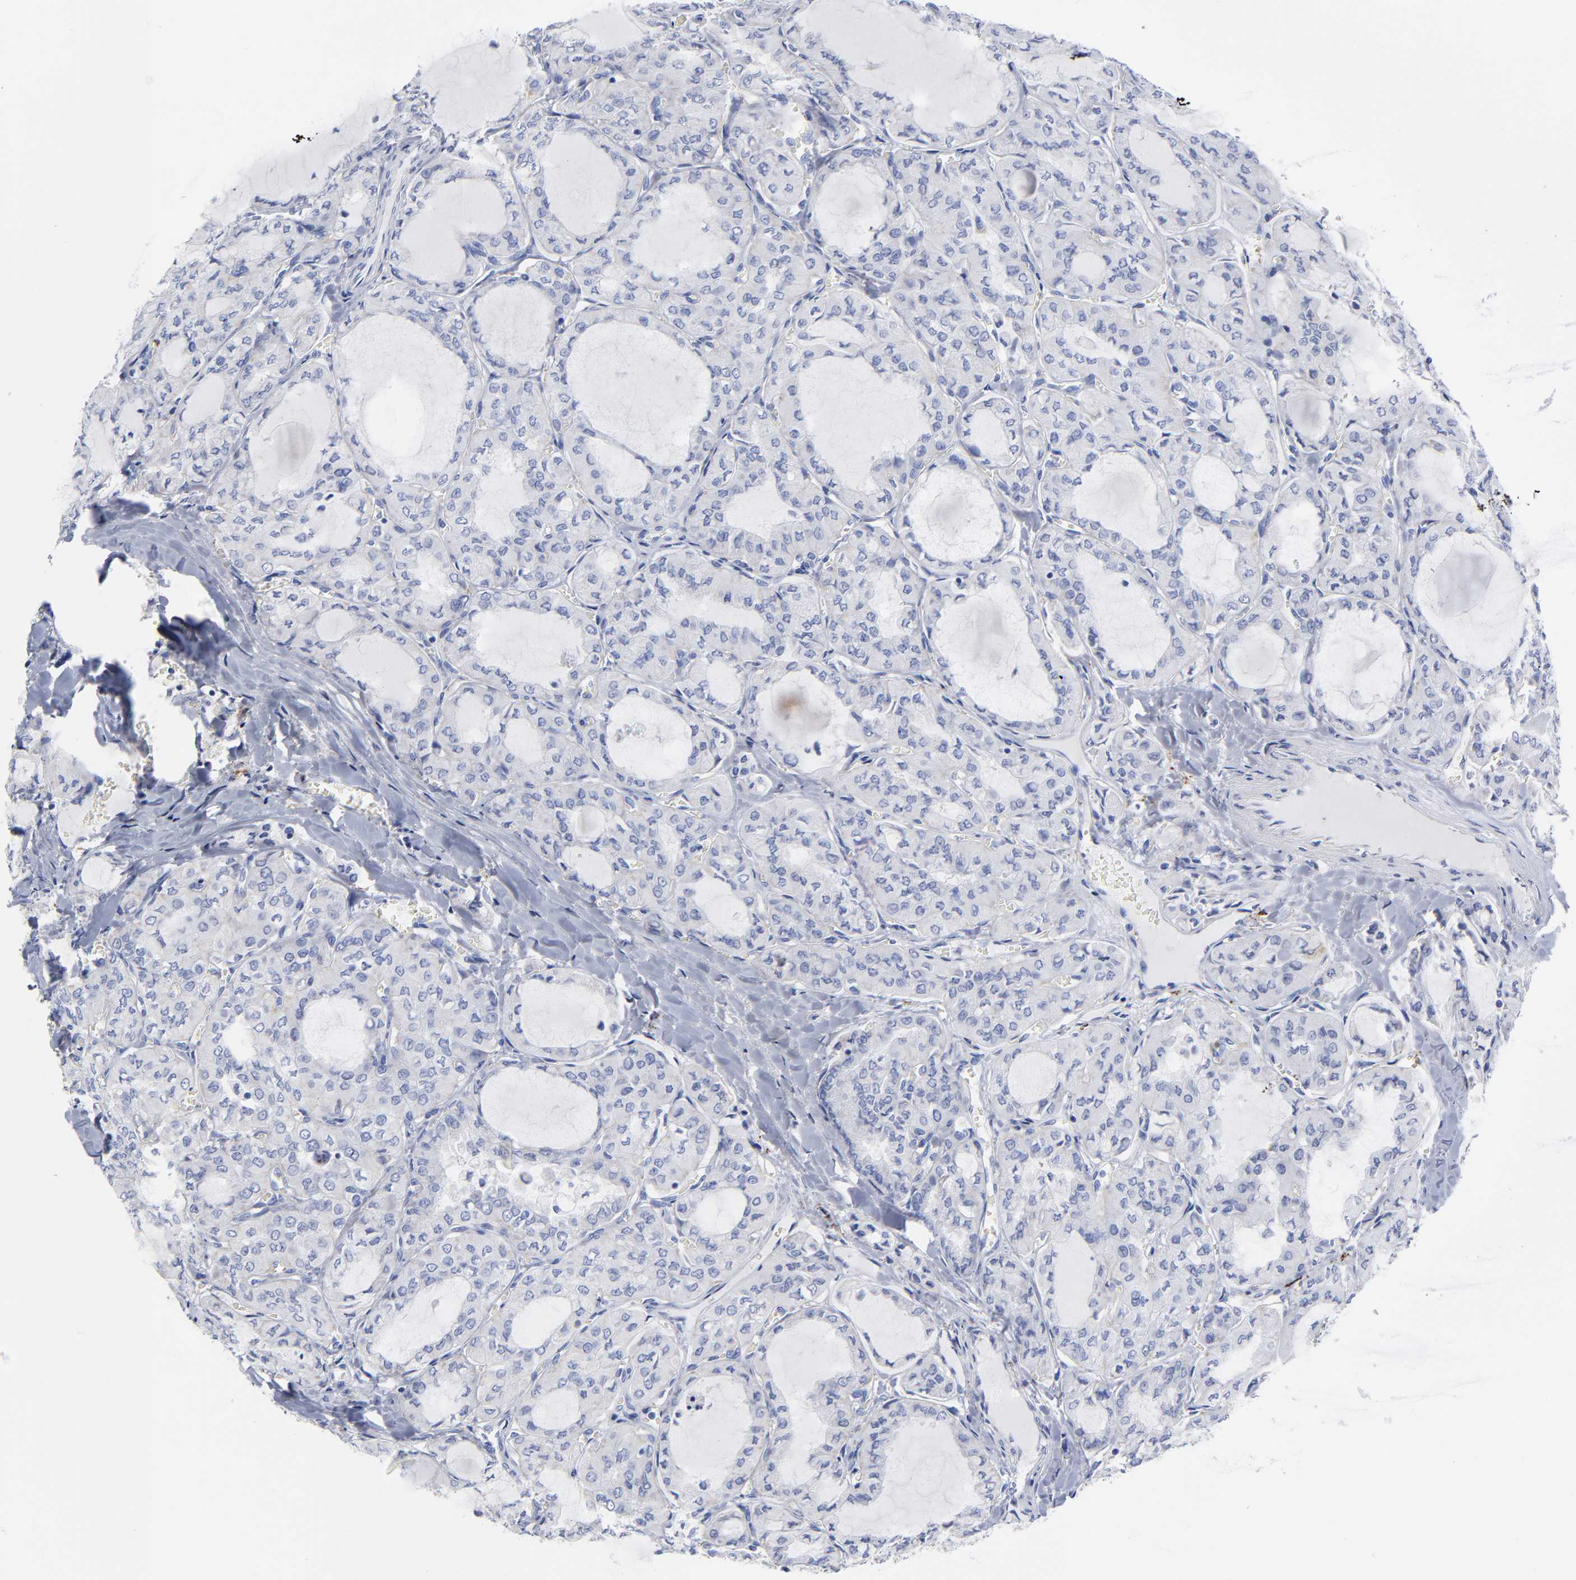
{"staining": {"intensity": "negative", "quantity": "none", "location": "none"}, "tissue": "thyroid cancer", "cell_type": "Tumor cells", "image_type": "cancer", "snomed": [{"axis": "morphology", "description": "Papillary adenocarcinoma, NOS"}, {"axis": "topography", "description": "Thyroid gland"}], "caption": "Tumor cells show no significant protein expression in papillary adenocarcinoma (thyroid). Nuclei are stained in blue.", "gene": "PTP4A1", "patient": {"sex": "male", "age": 20}}